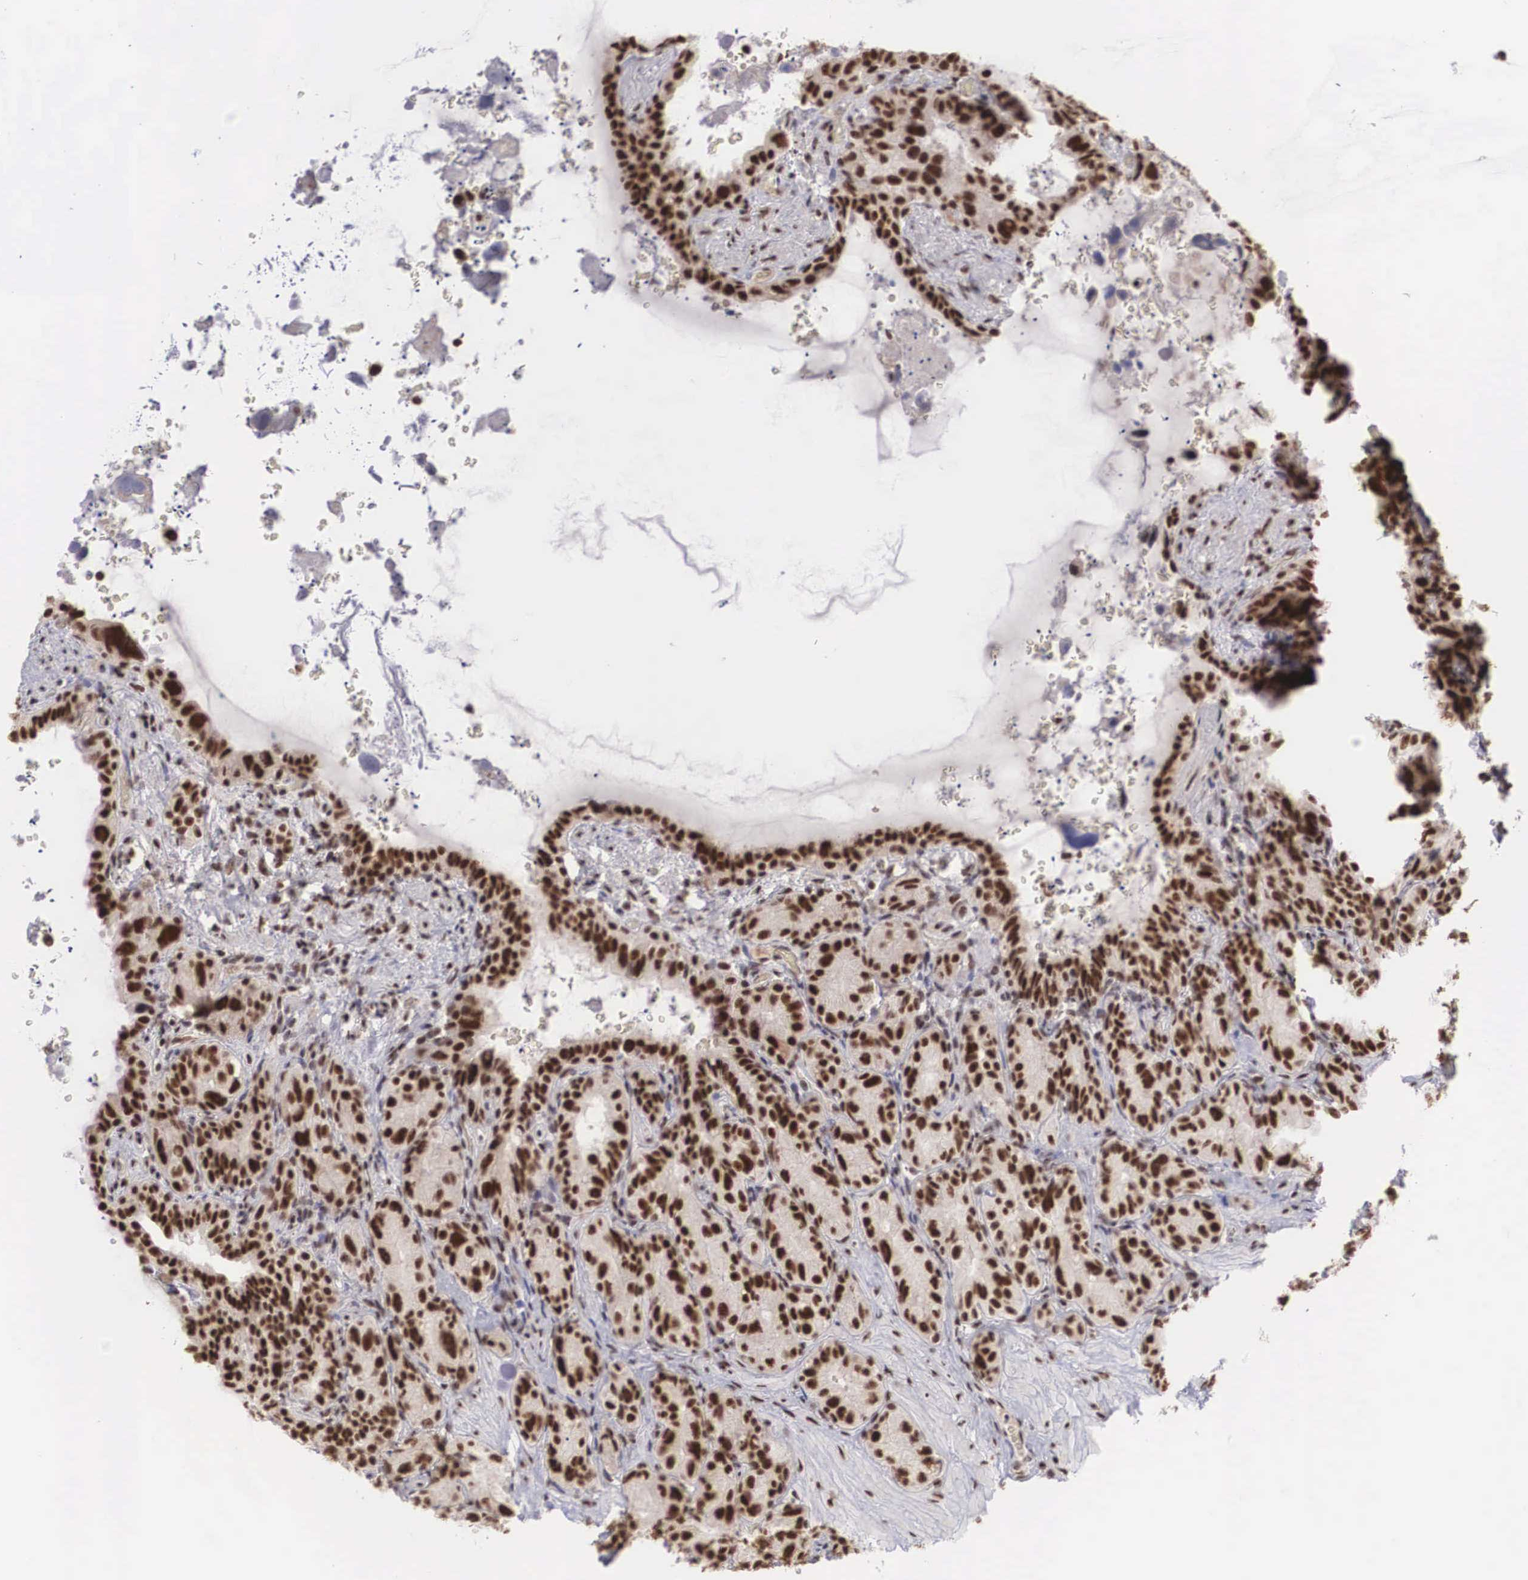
{"staining": {"intensity": "strong", "quantity": ">75%", "location": "nuclear"}, "tissue": "seminal vesicle", "cell_type": "Glandular cells", "image_type": "normal", "snomed": [{"axis": "morphology", "description": "Normal tissue, NOS"}, {"axis": "topography", "description": "Seminal veicle"}], "caption": "Immunohistochemical staining of normal human seminal vesicle shows >75% levels of strong nuclear protein expression in approximately >75% of glandular cells.", "gene": "HTATSF1", "patient": {"sex": "male", "age": 63}}